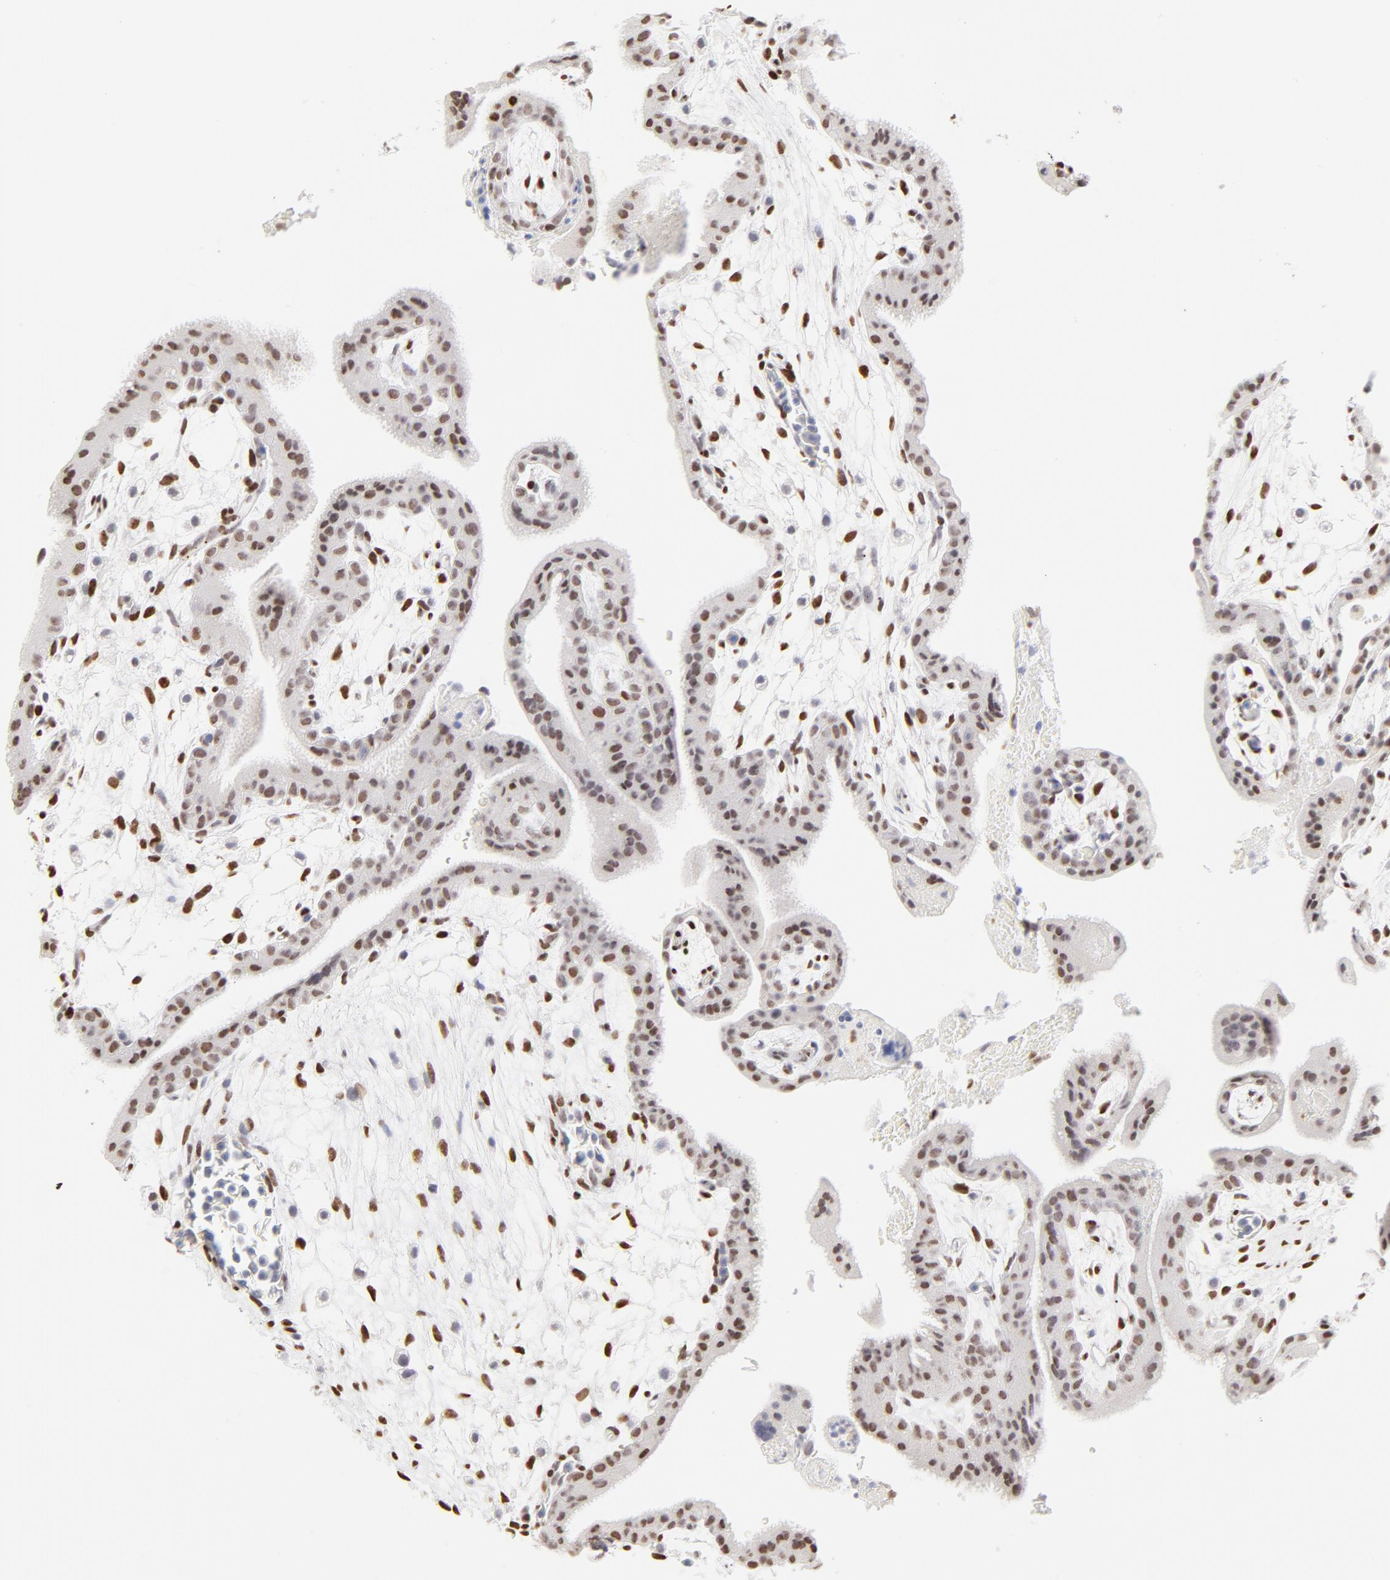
{"staining": {"intensity": "moderate", "quantity": "25%-75%", "location": "nuclear"}, "tissue": "placenta", "cell_type": "Trophoblastic cells", "image_type": "normal", "snomed": [{"axis": "morphology", "description": "Normal tissue, NOS"}, {"axis": "topography", "description": "Placenta"}], "caption": "The image reveals immunohistochemical staining of normal placenta. There is moderate nuclear expression is identified in approximately 25%-75% of trophoblastic cells. (DAB (3,3'-diaminobenzidine) IHC, brown staining for protein, blue staining for nuclei).", "gene": "PBX1", "patient": {"sex": "female", "age": 35}}